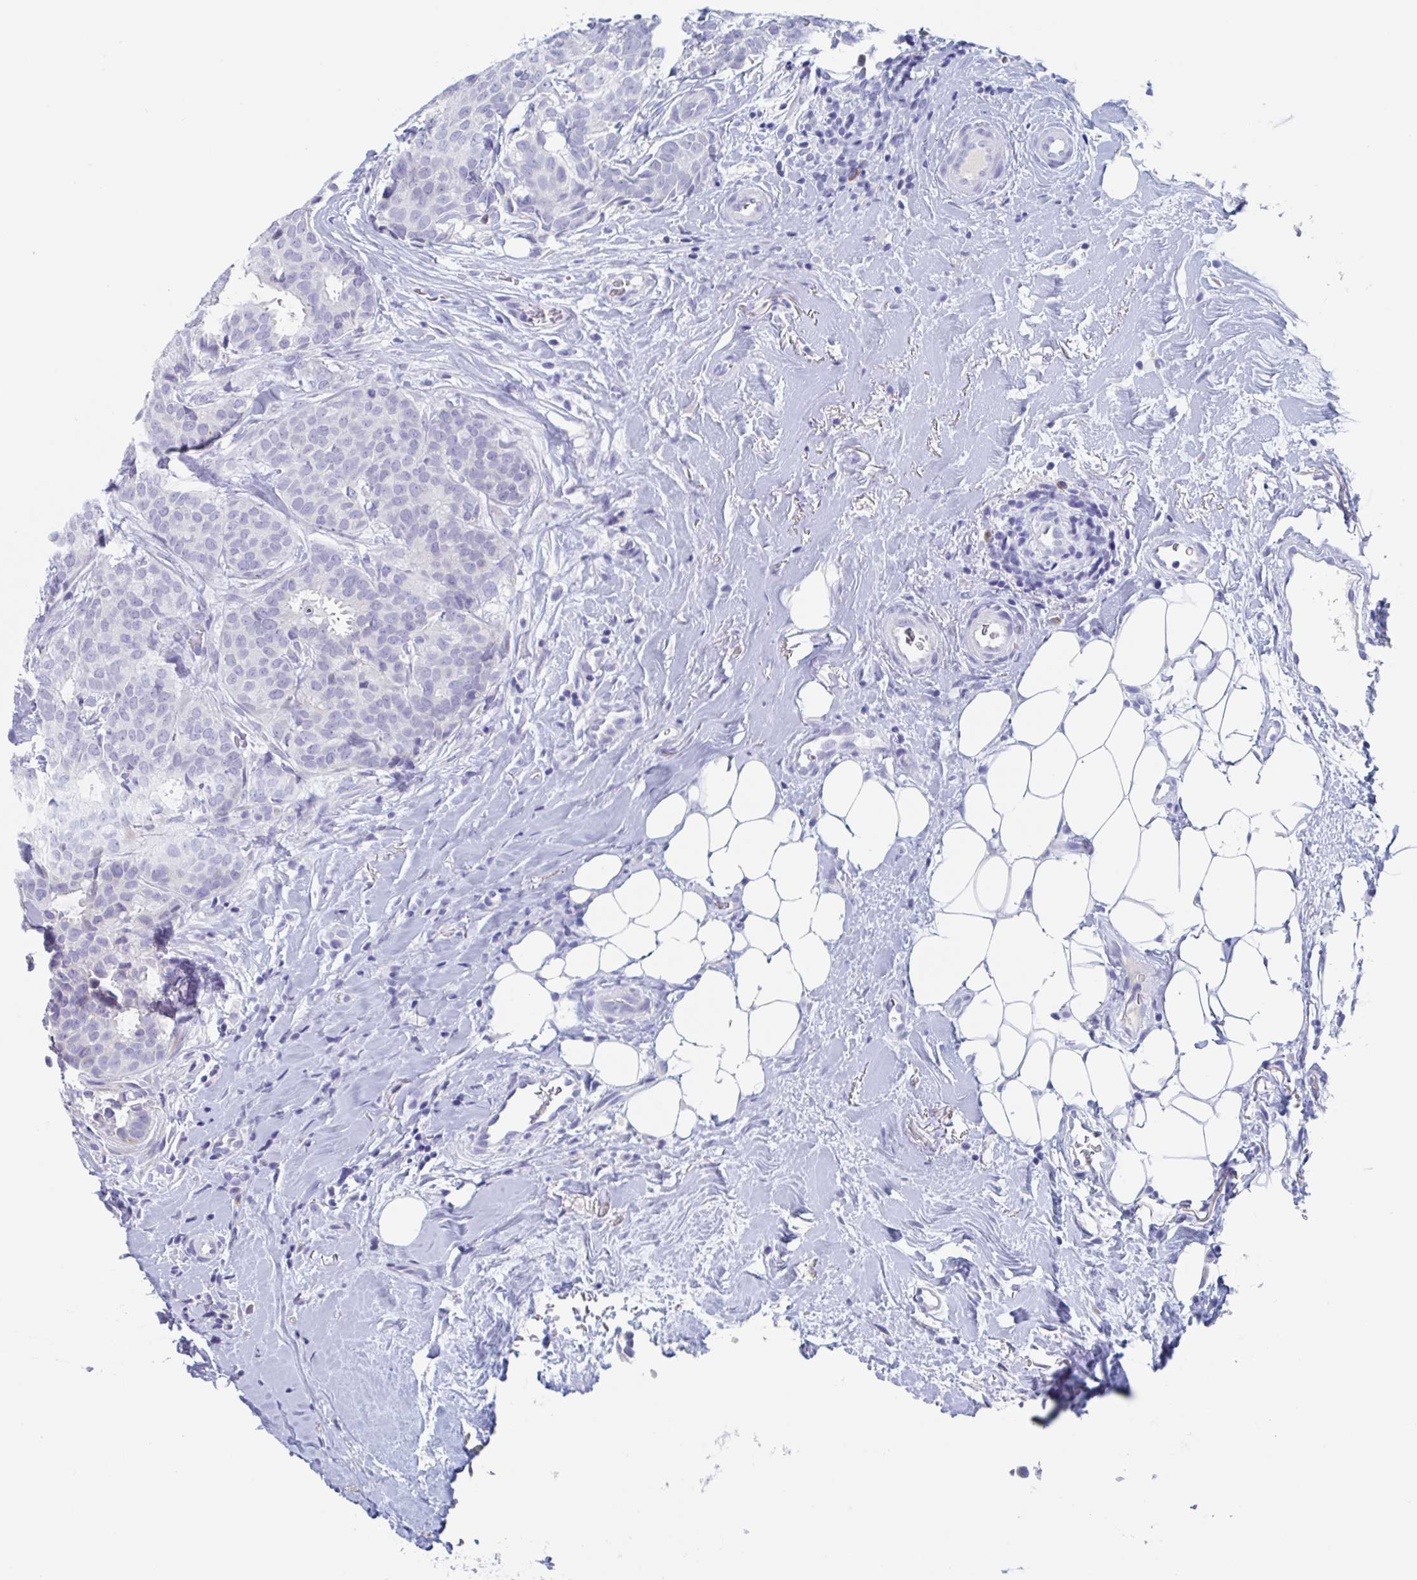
{"staining": {"intensity": "negative", "quantity": "none", "location": "none"}, "tissue": "breast cancer", "cell_type": "Tumor cells", "image_type": "cancer", "snomed": [{"axis": "morphology", "description": "Duct carcinoma"}, {"axis": "topography", "description": "Breast"}], "caption": "Immunohistochemistry (IHC) photomicrograph of human breast cancer (intraductal carcinoma) stained for a protein (brown), which exhibits no expression in tumor cells.", "gene": "NT5C3B", "patient": {"sex": "female", "age": 84}}